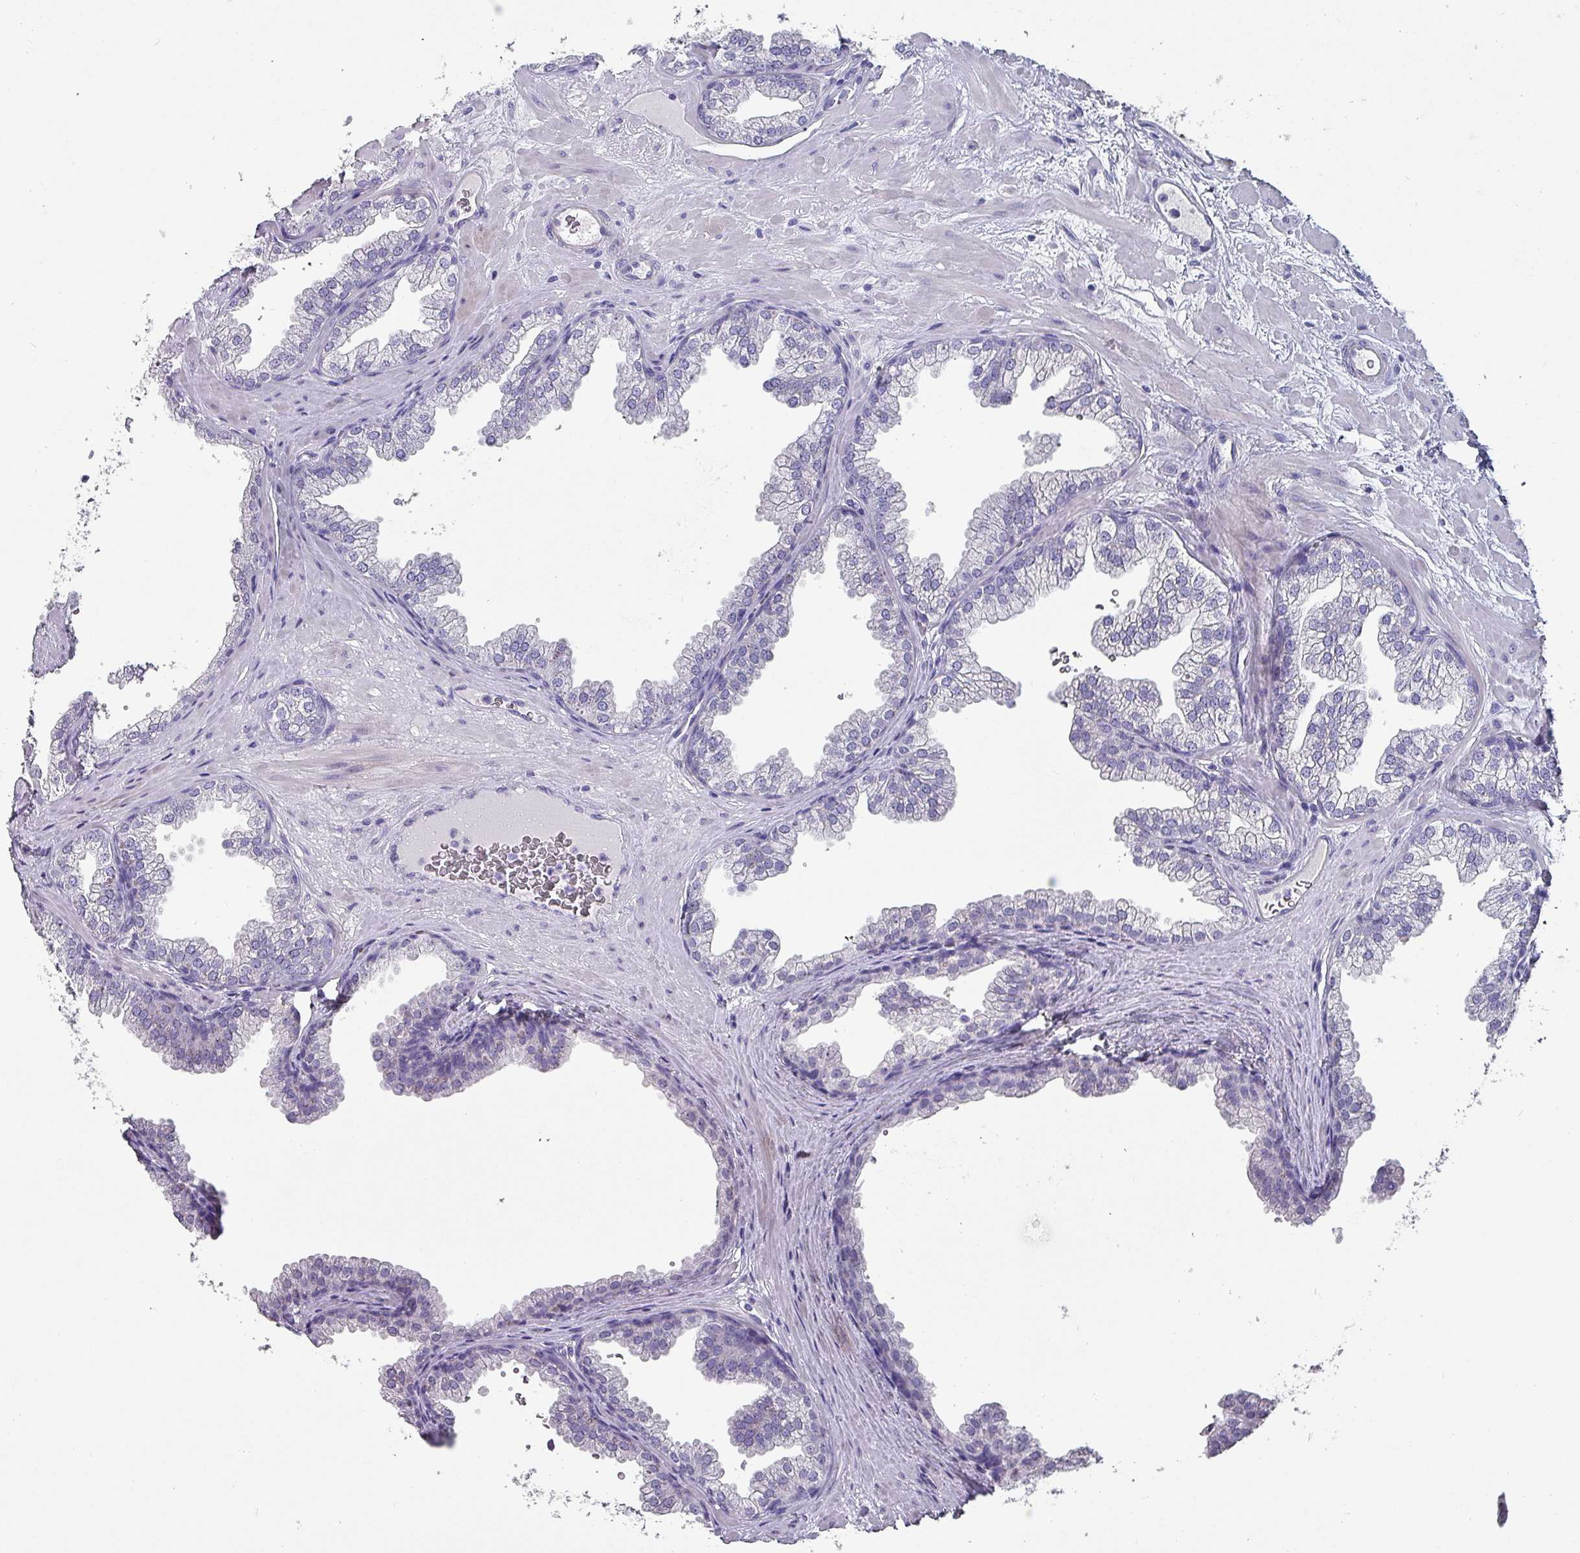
{"staining": {"intensity": "negative", "quantity": "none", "location": "none"}, "tissue": "prostate", "cell_type": "Glandular cells", "image_type": "normal", "snomed": [{"axis": "morphology", "description": "Normal tissue, NOS"}, {"axis": "topography", "description": "Prostate"}], "caption": "A high-resolution micrograph shows immunohistochemistry staining of unremarkable prostate, which reveals no significant staining in glandular cells. (DAB (3,3'-diaminobenzidine) IHC visualized using brightfield microscopy, high magnification).", "gene": "INS", "patient": {"sex": "male", "age": 37}}